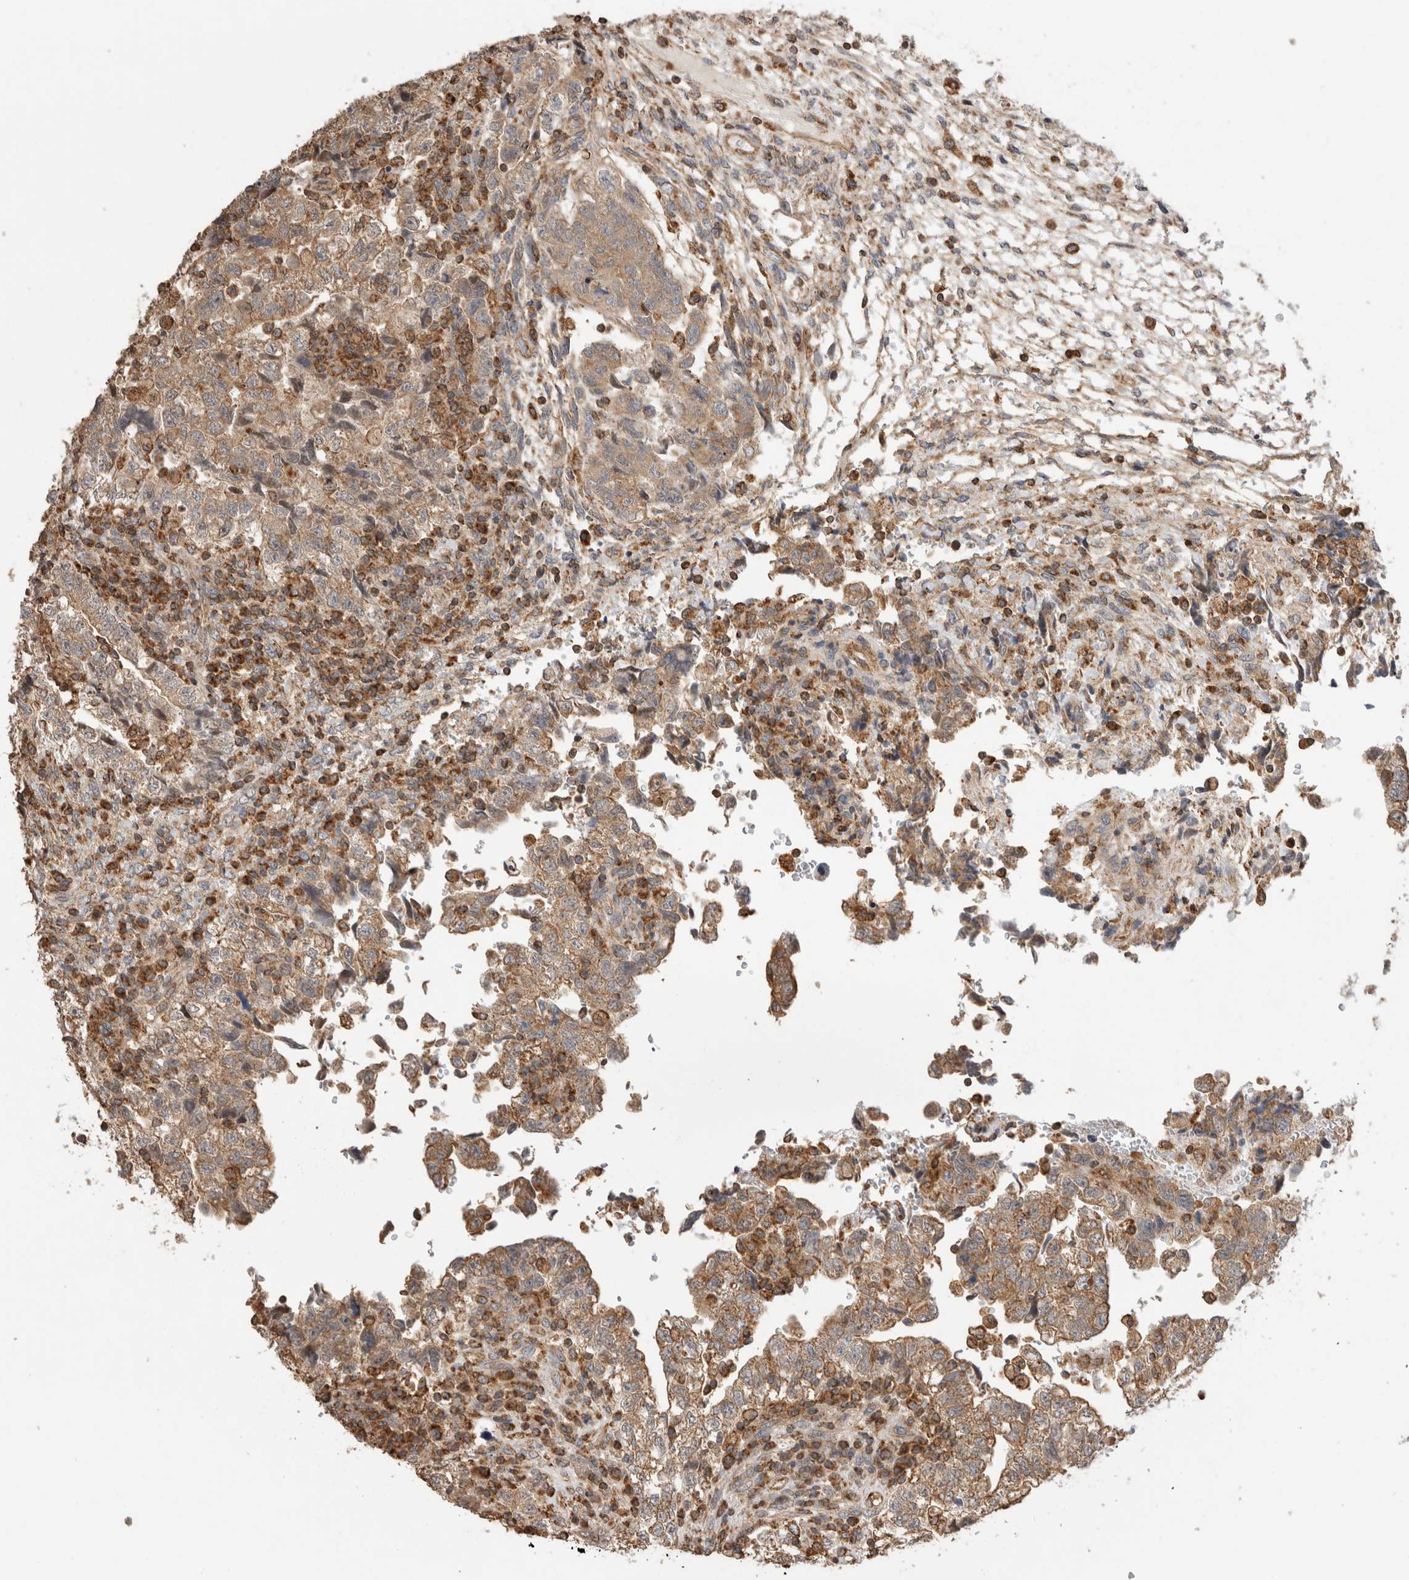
{"staining": {"intensity": "weak", "quantity": ">75%", "location": "cytoplasmic/membranous"}, "tissue": "testis cancer", "cell_type": "Tumor cells", "image_type": "cancer", "snomed": [{"axis": "morphology", "description": "Normal tissue, NOS"}, {"axis": "morphology", "description": "Carcinoma, Embryonal, NOS"}, {"axis": "topography", "description": "Testis"}], "caption": "Testis embryonal carcinoma tissue reveals weak cytoplasmic/membranous expression in approximately >75% of tumor cells, visualized by immunohistochemistry.", "gene": "IMMP2L", "patient": {"sex": "male", "age": 36}}